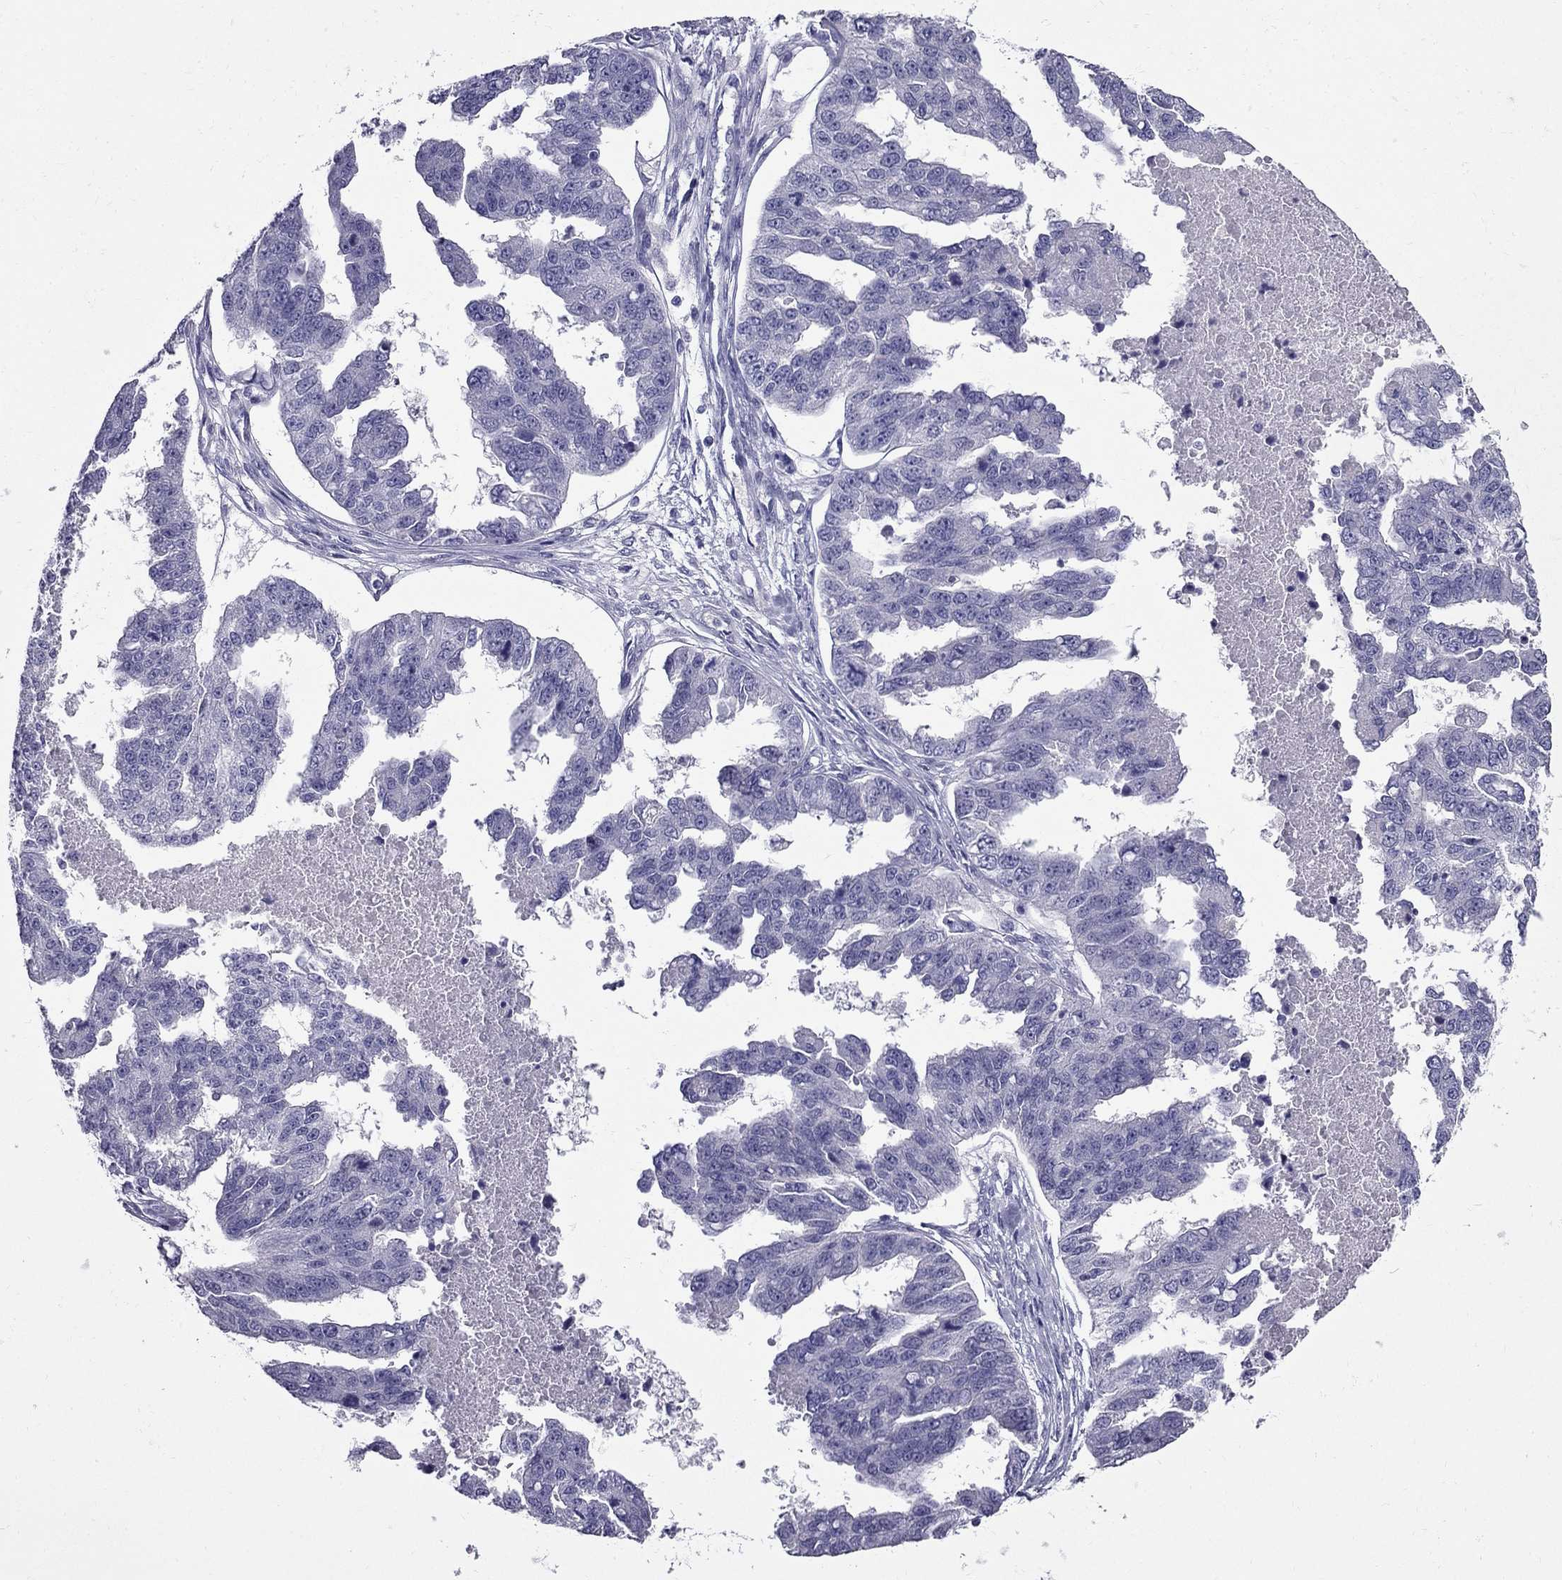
{"staining": {"intensity": "negative", "quantity": "none", "location": "none"}, "tissue": "ovarian cancer", "cell_type": "Tumor cells", "image_type": "cancer", "snomed": [{"axis": "morphology", "description": "Cystadenocarcinoma, serous, NOS"}, {"axis": "topography", "description": "Ovary"}], "caption": "IHC histopathology image of neoplastic tissue: human serous cystadenocarcinoma (ovarian) stained with DAB reveals no significant protein staining in tumor cells. (DAB (3,3'-diaminobenzidine) immunohistochemistry (IHC) with hematoxylin counter stain).", "gene": "ZNF541", "patient": {"sex": "female", "age": 58}}